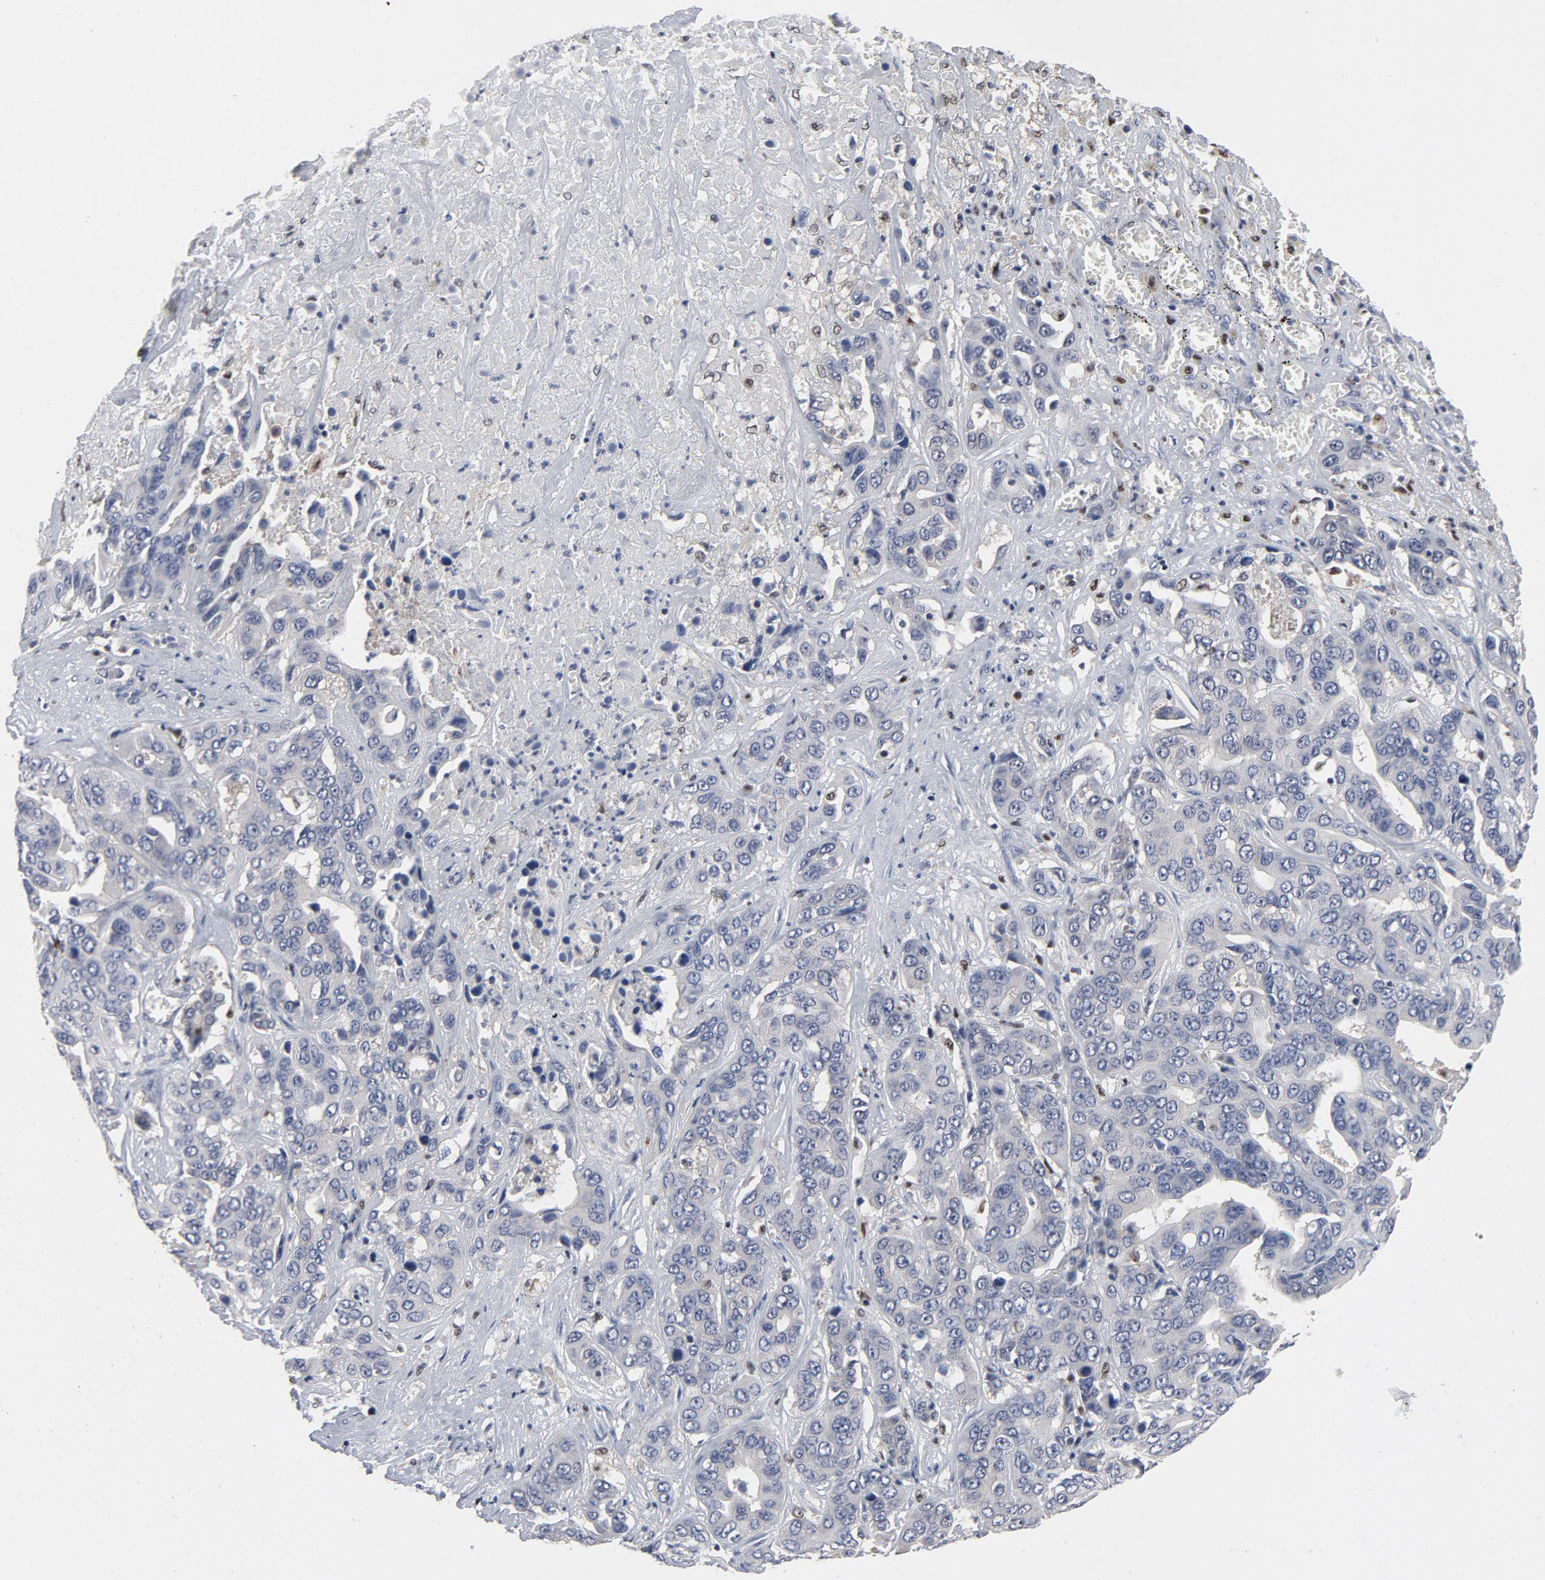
{"staining": {"intensity": "negative", "quantity": "none", "location": "none"}, "tissue": "liver cancer", "cell_type": "Tumor cells", "image_type": "cancer", "snomed": [{"axis": "morphology", "description": "Cholangiocarcinoma"}, {"axis": "topography", "description": "Liver"}], "caption": "A histopathology image of human liver cancer is negative for staining in tumor cells.", "gene": "NFKB1", "patient": {"sex": "female", "age": 52}}